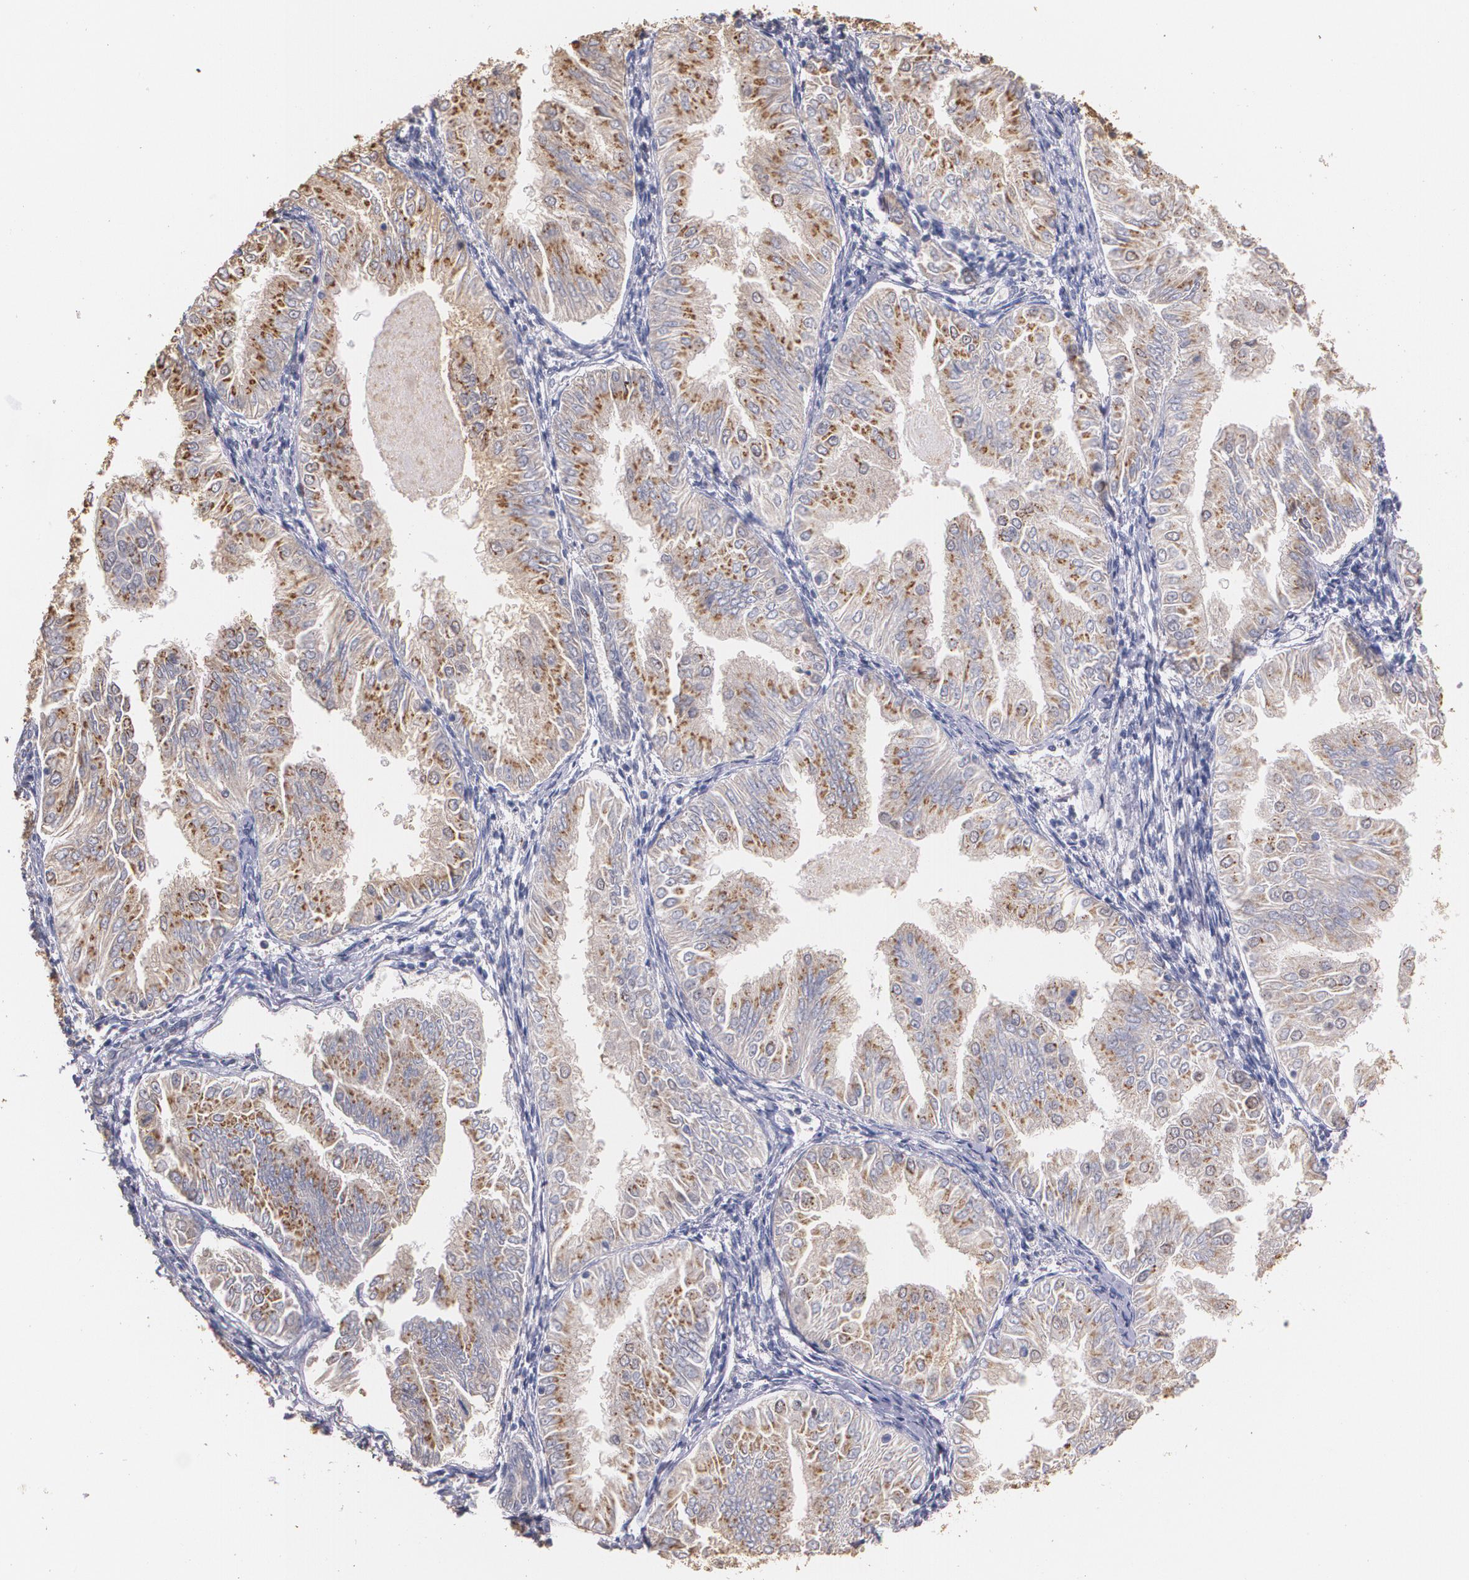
{"staining": {"intensity": "moderate", "quantity": ">75%", "location": "cytoplasmic/membranous"}, "tissue": "endometrial cancer", "cell_type": "Tumor cells", "image_type": "cancer", "snomed": [{"axis": "morphology", "description": "Adenocarcinoma, NOS"}, {"axis": "topography", "description": "Endometrium"}], "caption": "IHC (DAB (3,3'-diaminobenzidine)) staining of human adenocarcinoma (endometrial) displays moderate cytoplasmic/membranous protein positivity in about >75% of tumor cells.", "gene": "ATF3", "patient": {"sex": "female", "age": 53}}